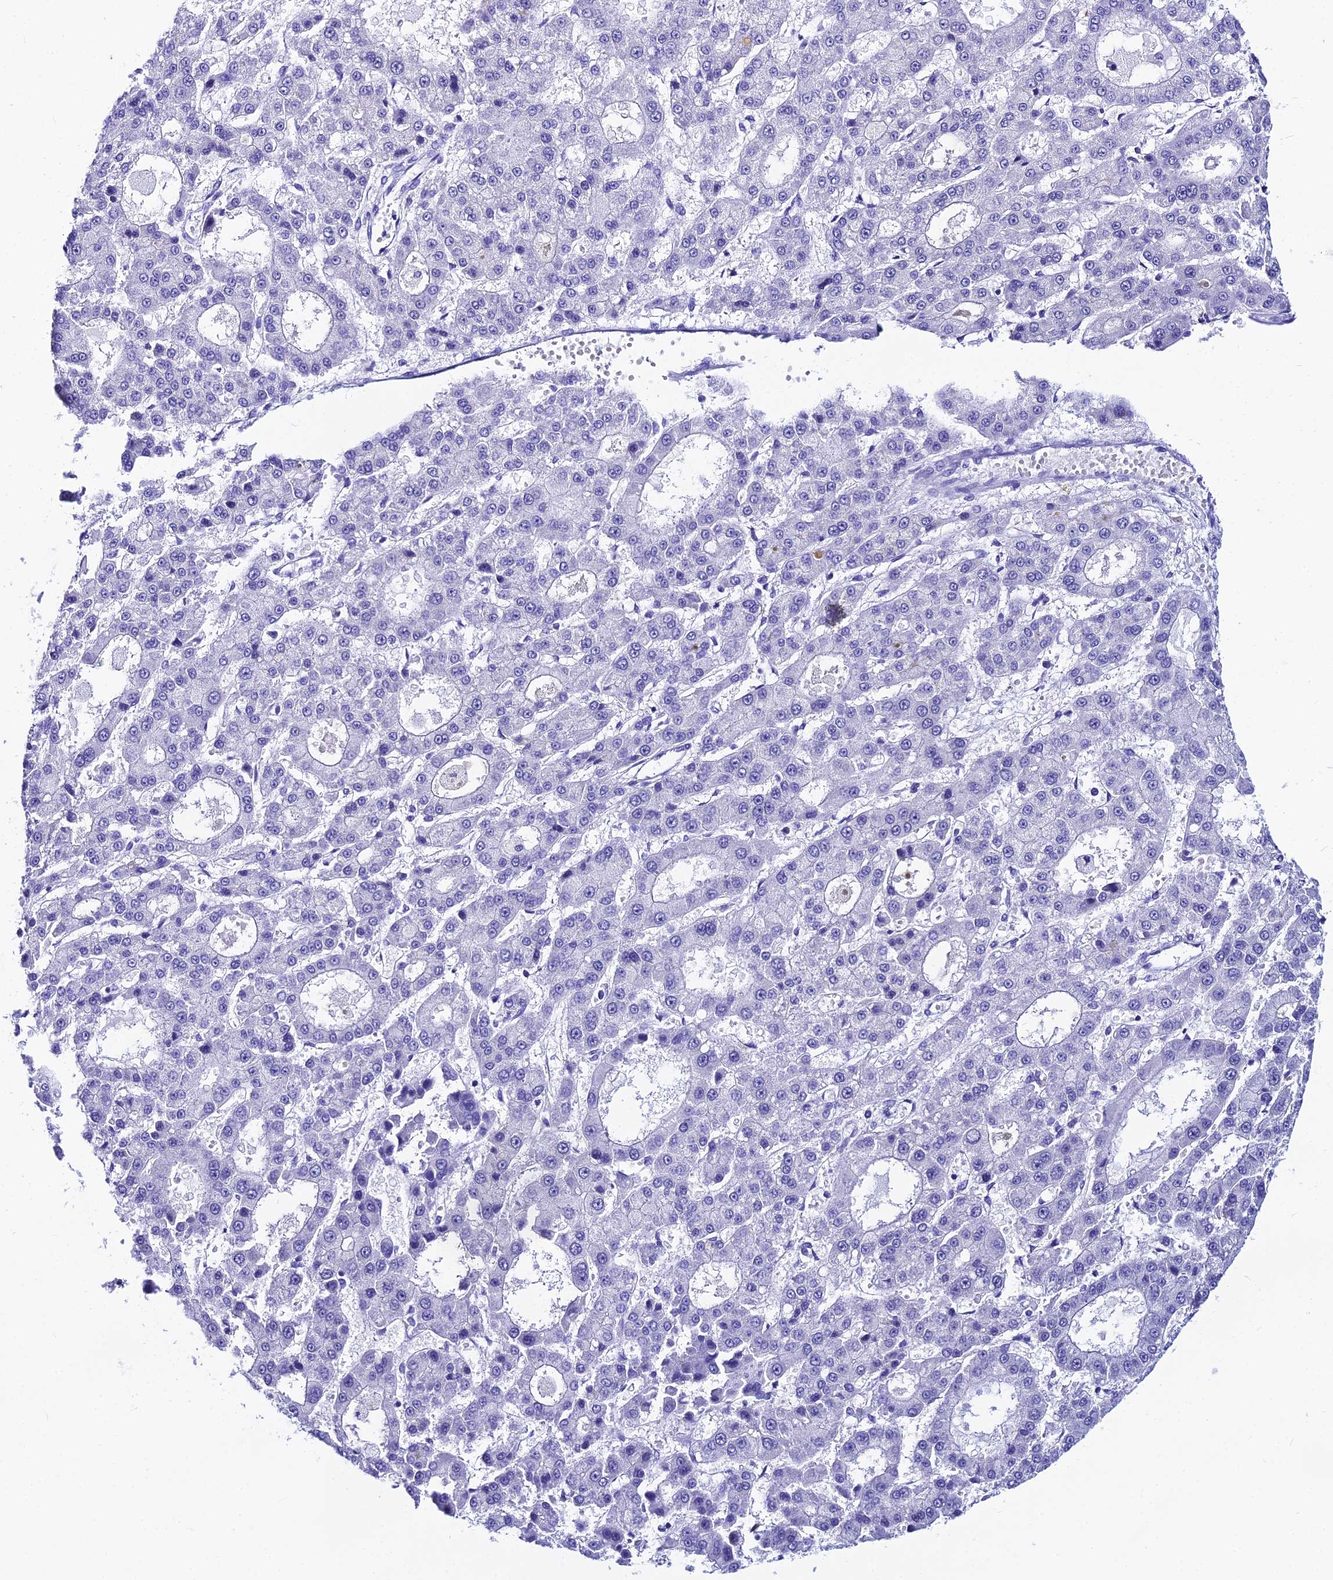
{"staining": {"intensity": "negative", "quantity": "none", "location": "none"}, "tissue": "liver cancer", "cell_type": "Tumor cells", "image_type": "cancer", "snomed": [{"axis": "morphology", "description": "Carcinoma, Hepatocellular, NOS"}, {"axis": "topography", "description": "Liver"}], "caption": "This is an immunohistochemistry (IHC) histopathology image of liver cancer. There is no expression in tumor cells.", "gene": "LGALS7", "patient": {"sex": "male", "age": 70}}